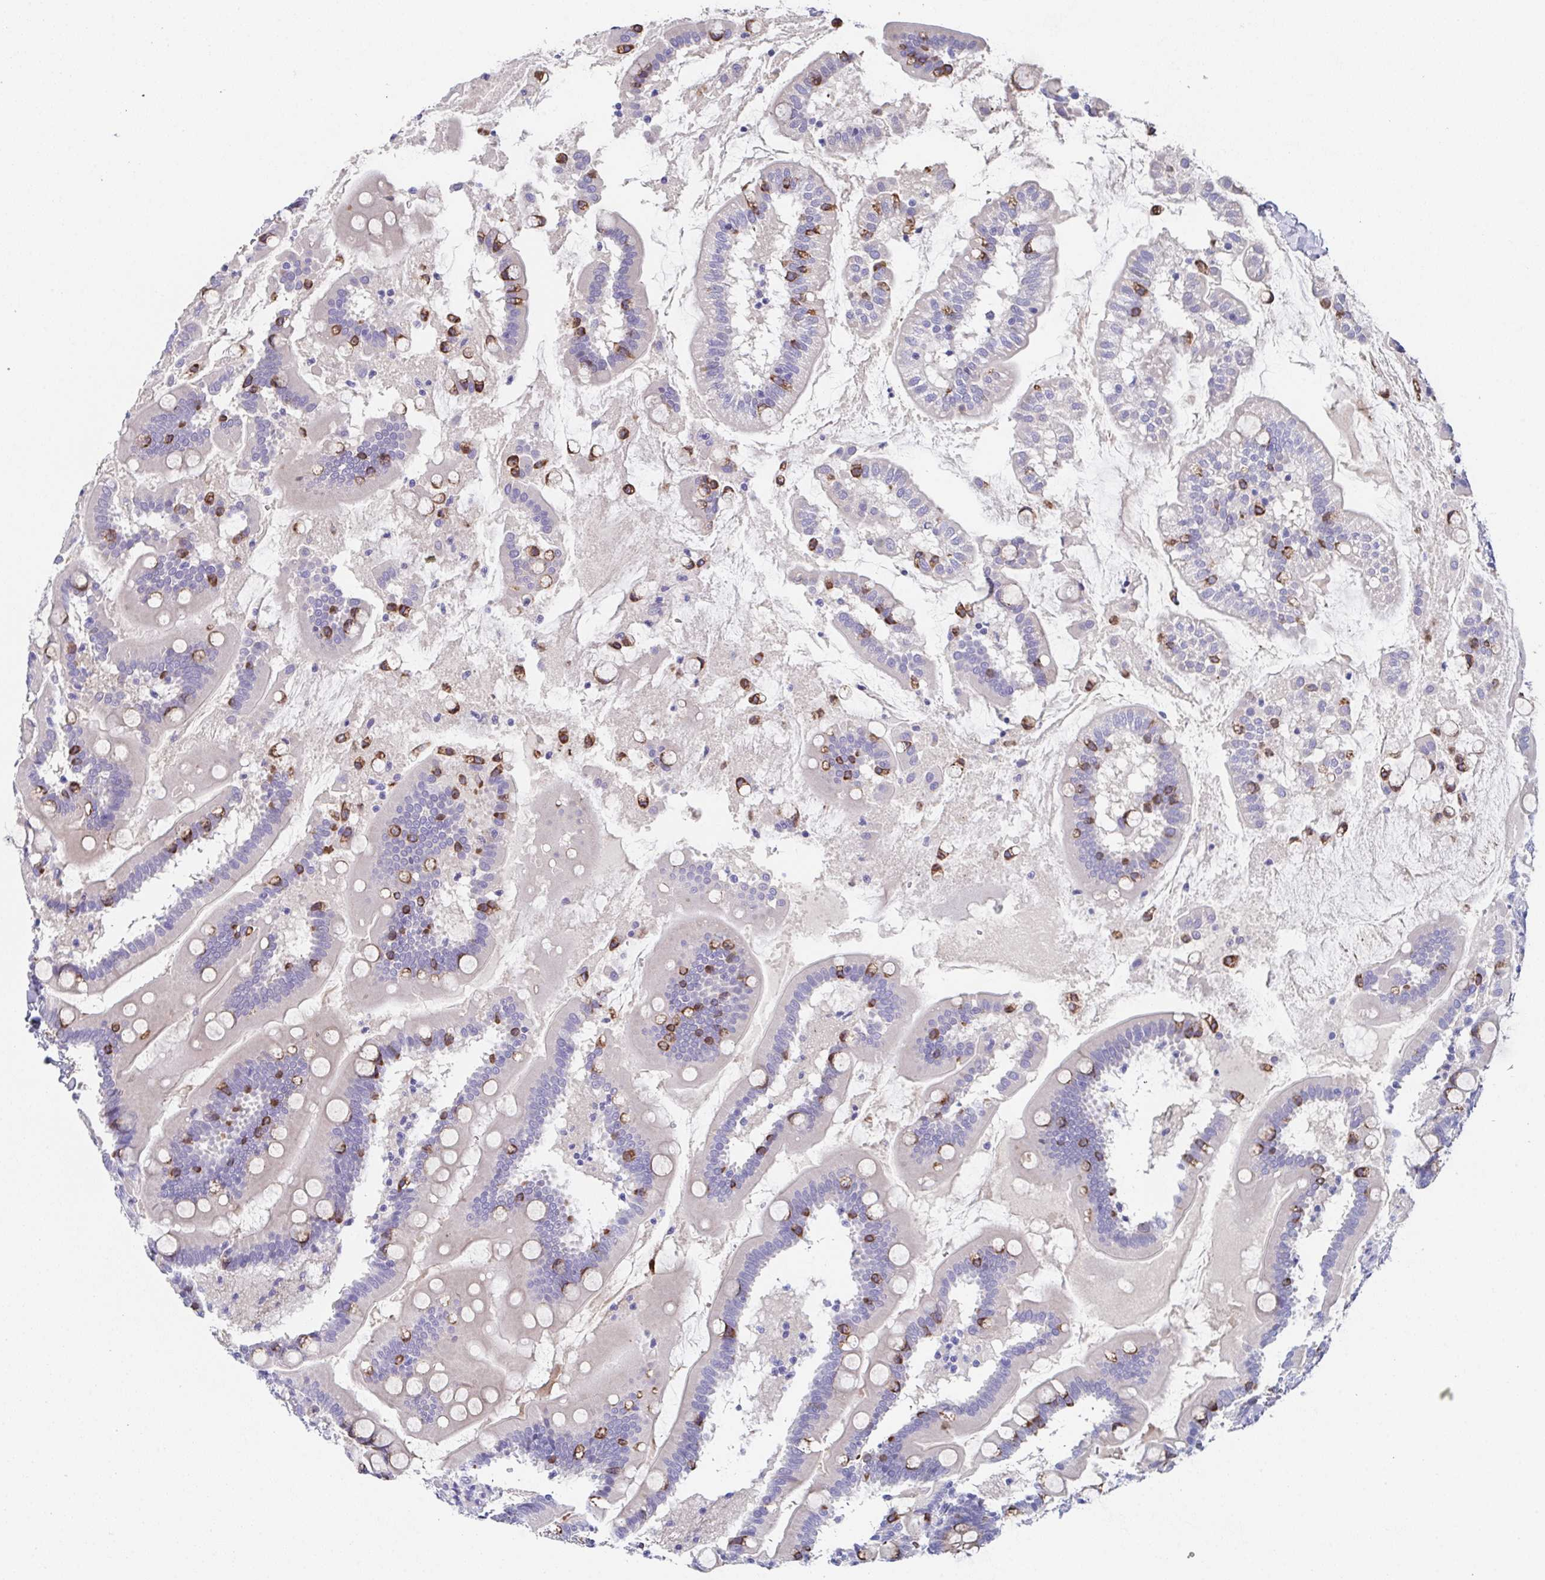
{"staining": {"intensity": "moderate", "quantity": "<25%", "location": "cytoplasmic/membranous"}, "tissue": "small intestine", "cell_type": "Glandular cells", "image_type": "normal", "snomed": [{"axis": "morphology", "description": "Normal tissue, NOS"}, {"axis": "topography", "description": "Small intestine"}], "caption": "IHC photomicrograph of benign small intestine: small intestine stained using immunohistochemistry displays low levels of moderate protein expression localized specifically in the cytoplasmic/membranous of glandular cells, appearing as a cytoplasmic/membranous brown color.", "gene": "SSC4D", "patient": {"sex": "female", "age": 64}}